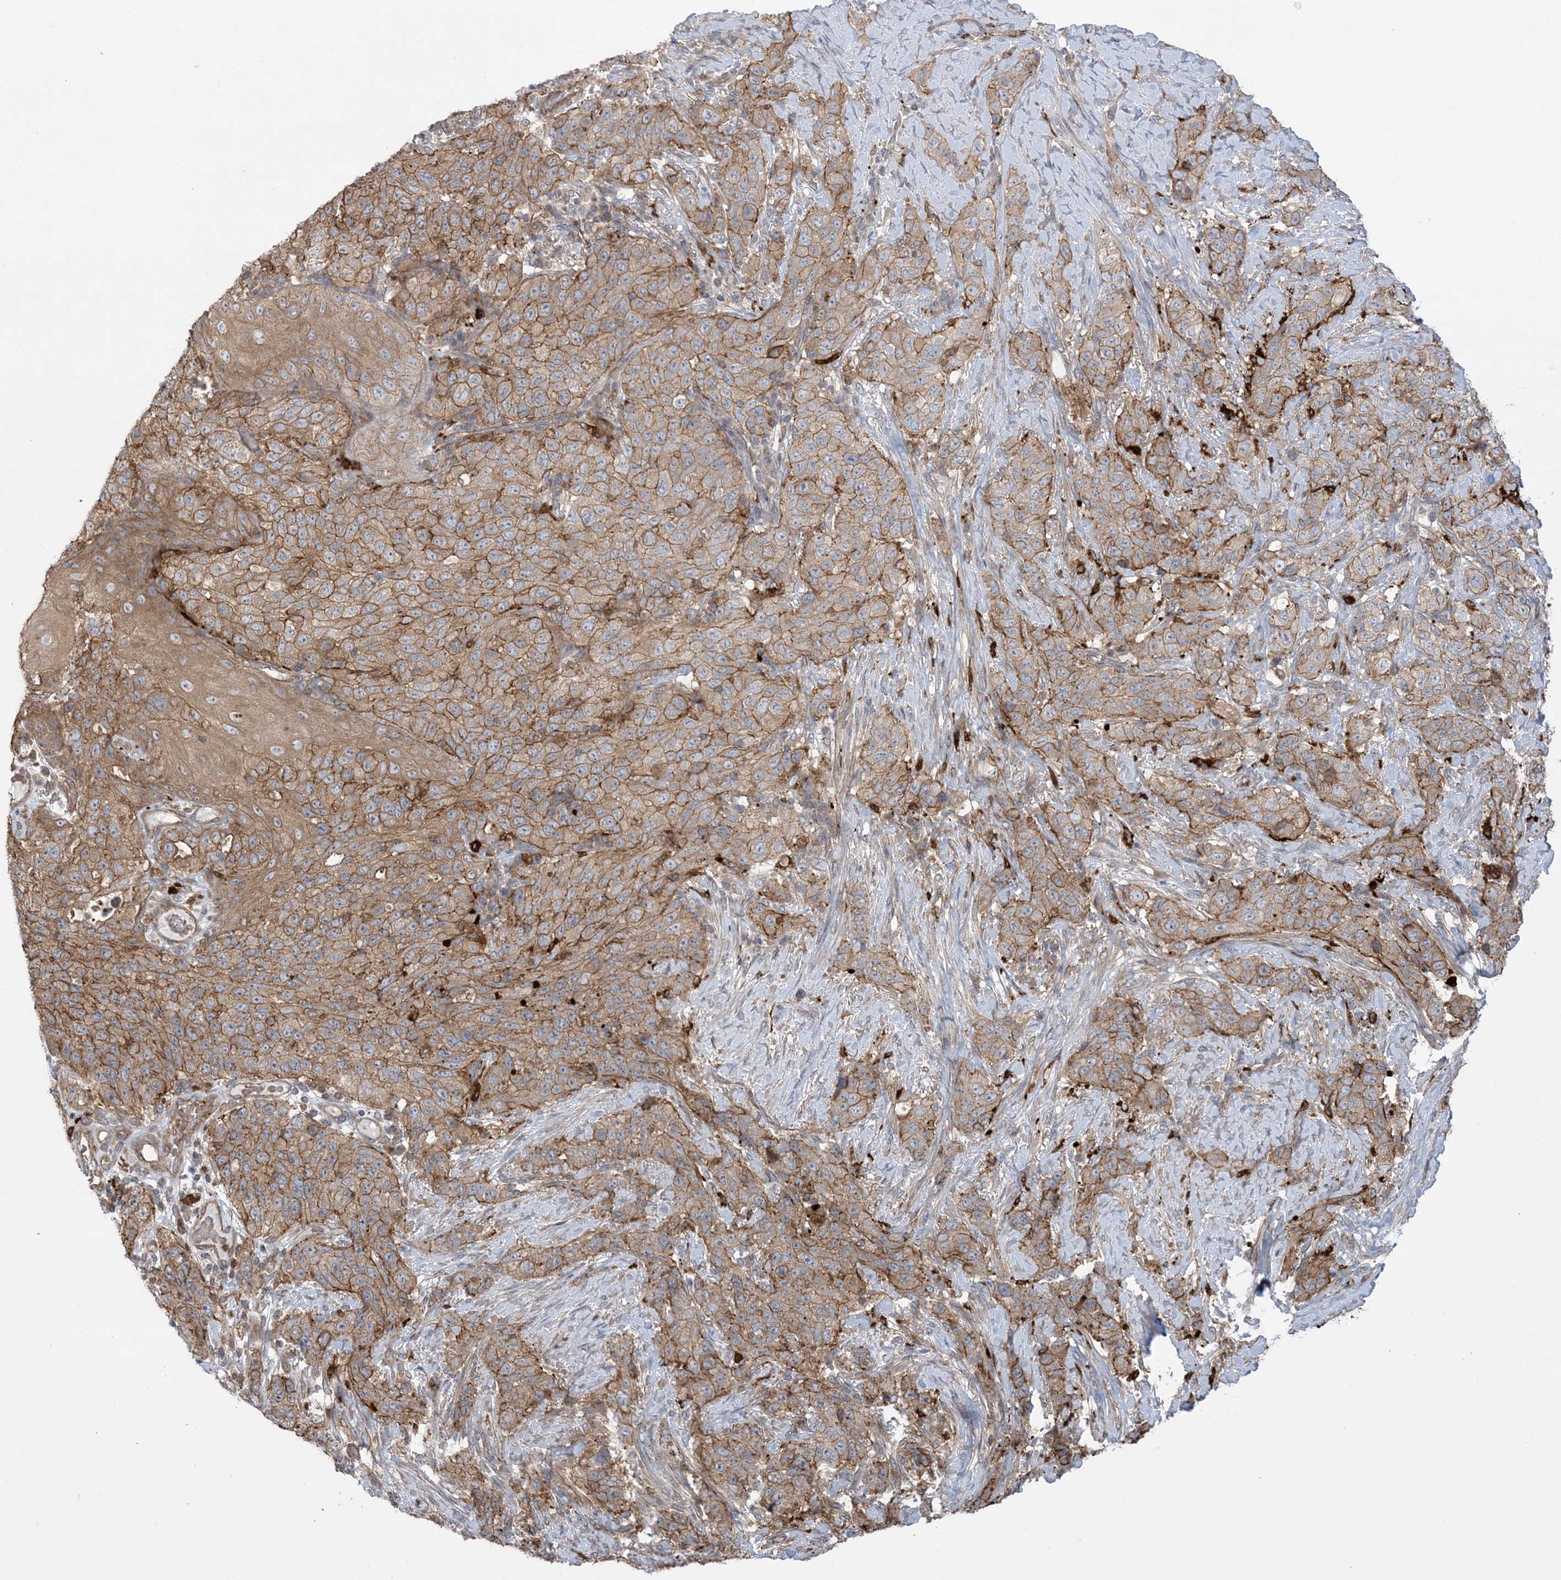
{"staining": {"intensity": "moderate", "quantity": ">75%", "location": "cytoplasmic/membranous"}, "tissue": "stomach cancer", "cell_type": "Tumor cells", "image_type": "cancer", "snomed": [{"axis": "morphology", "description": "Adenocarcinoma, NOS"}, {"axis": "topography", "description": "Stomach"}], "caption": "Stomach cancer was stained to show a protein in brown. There is medium levels of moderate cytoplasmic/membranous expression in about >75% of tumor cells. (IHC, brightfield microscopy, high magnification).", "gene": "ICMT", "patient": {"sex": "male", "age": 48}}